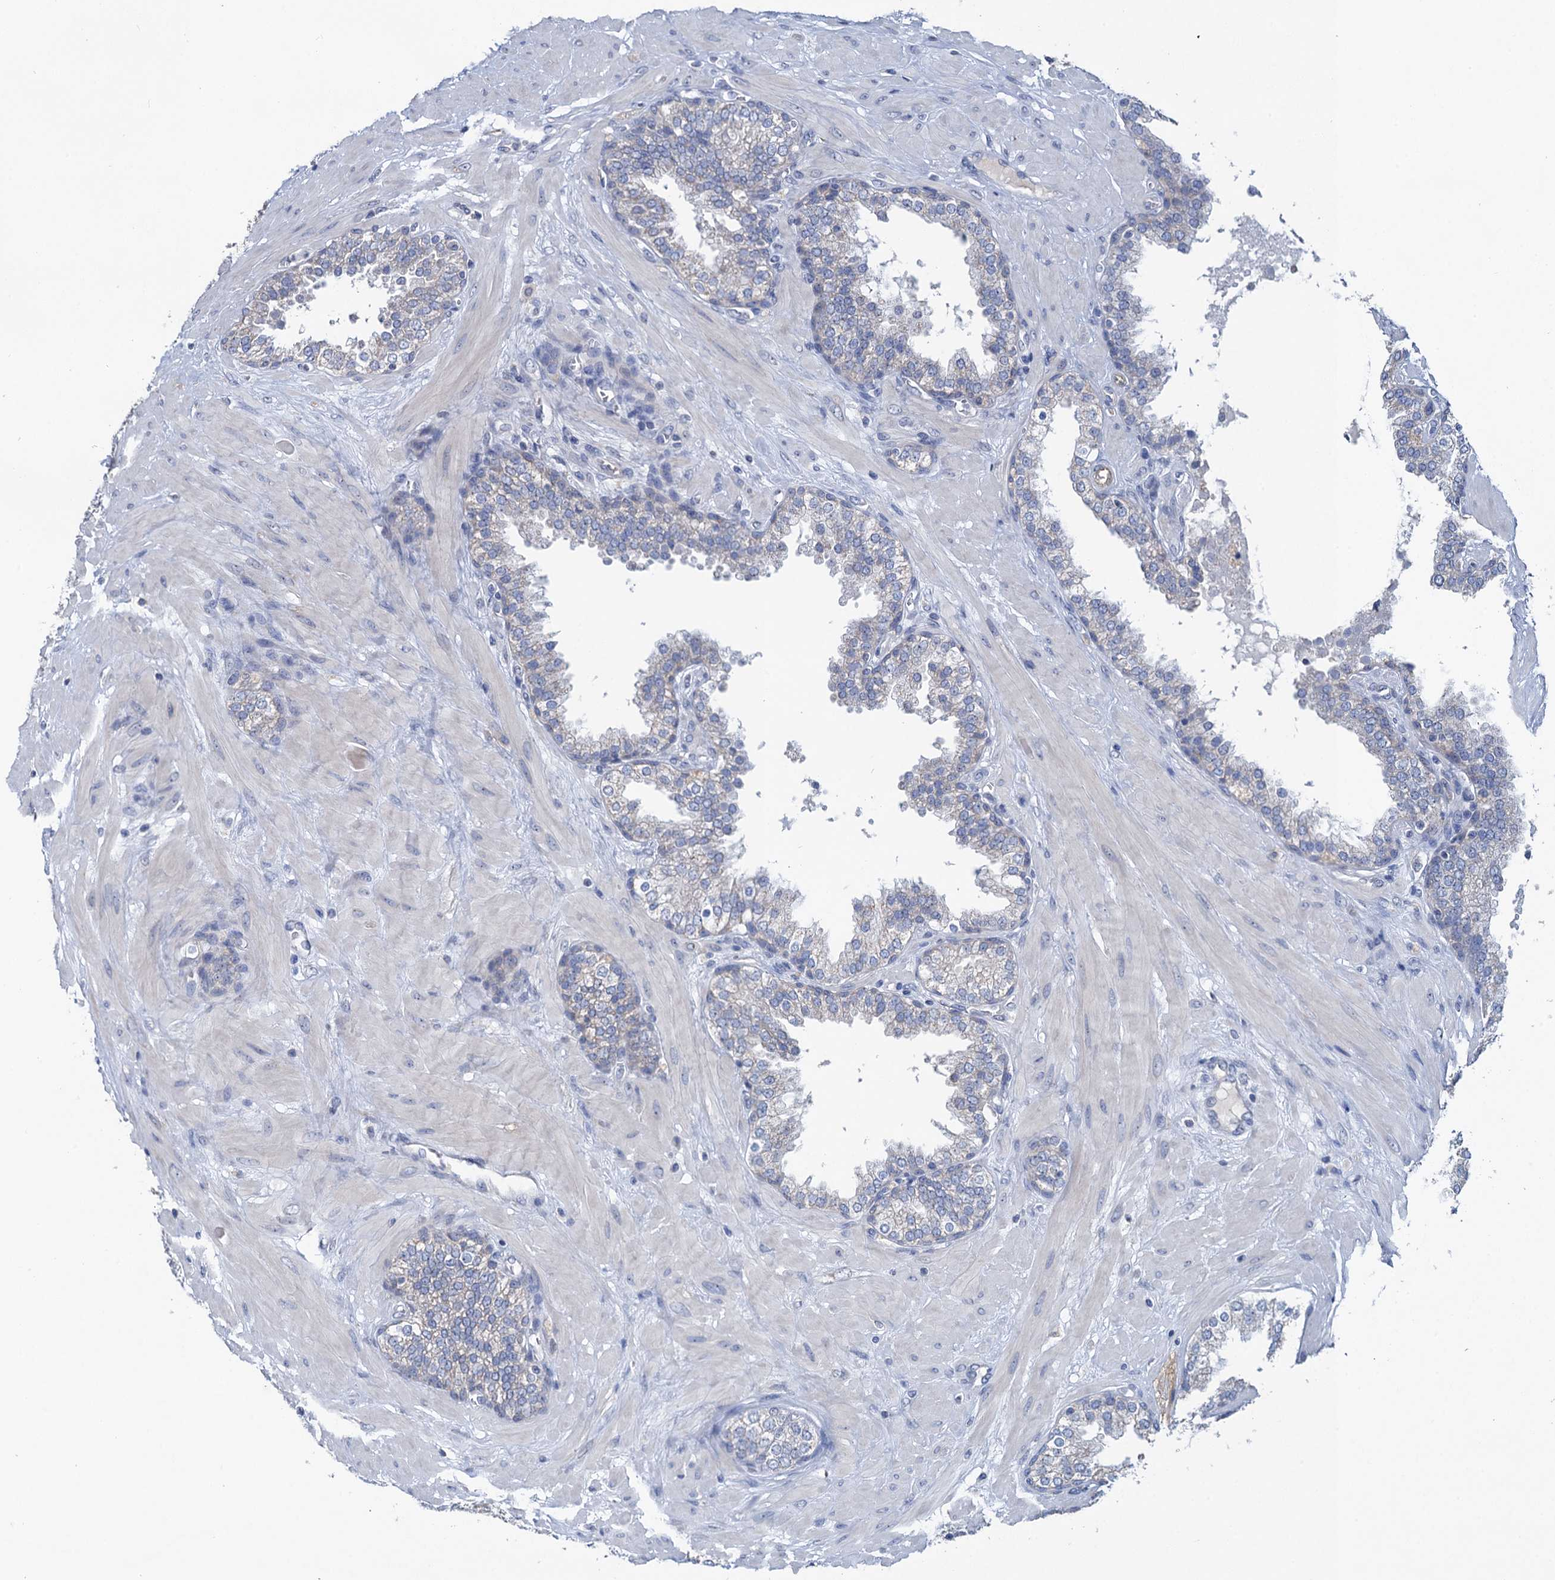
{"staining": {"intensity": "negative", "quantity": "none", "location": "none"}, "tissue": "prostate", "cell_type": "Glandular cells", "image_type": "normal", "snomed": [{"axis": "morphology", "description": "Normal tissue, NOS"}, {"axis": "topography", "description": "Prostate"}], "caption": "An immunohistochemistry image of benign prostate is shown. There is no staining in glandular cells of prostate. The staining is performed using DAB brown chromogen with nuclei counter-stained in using hematoxylin.", "gene": "PLLP", "patient": {"sex": "male", "age": 51}}